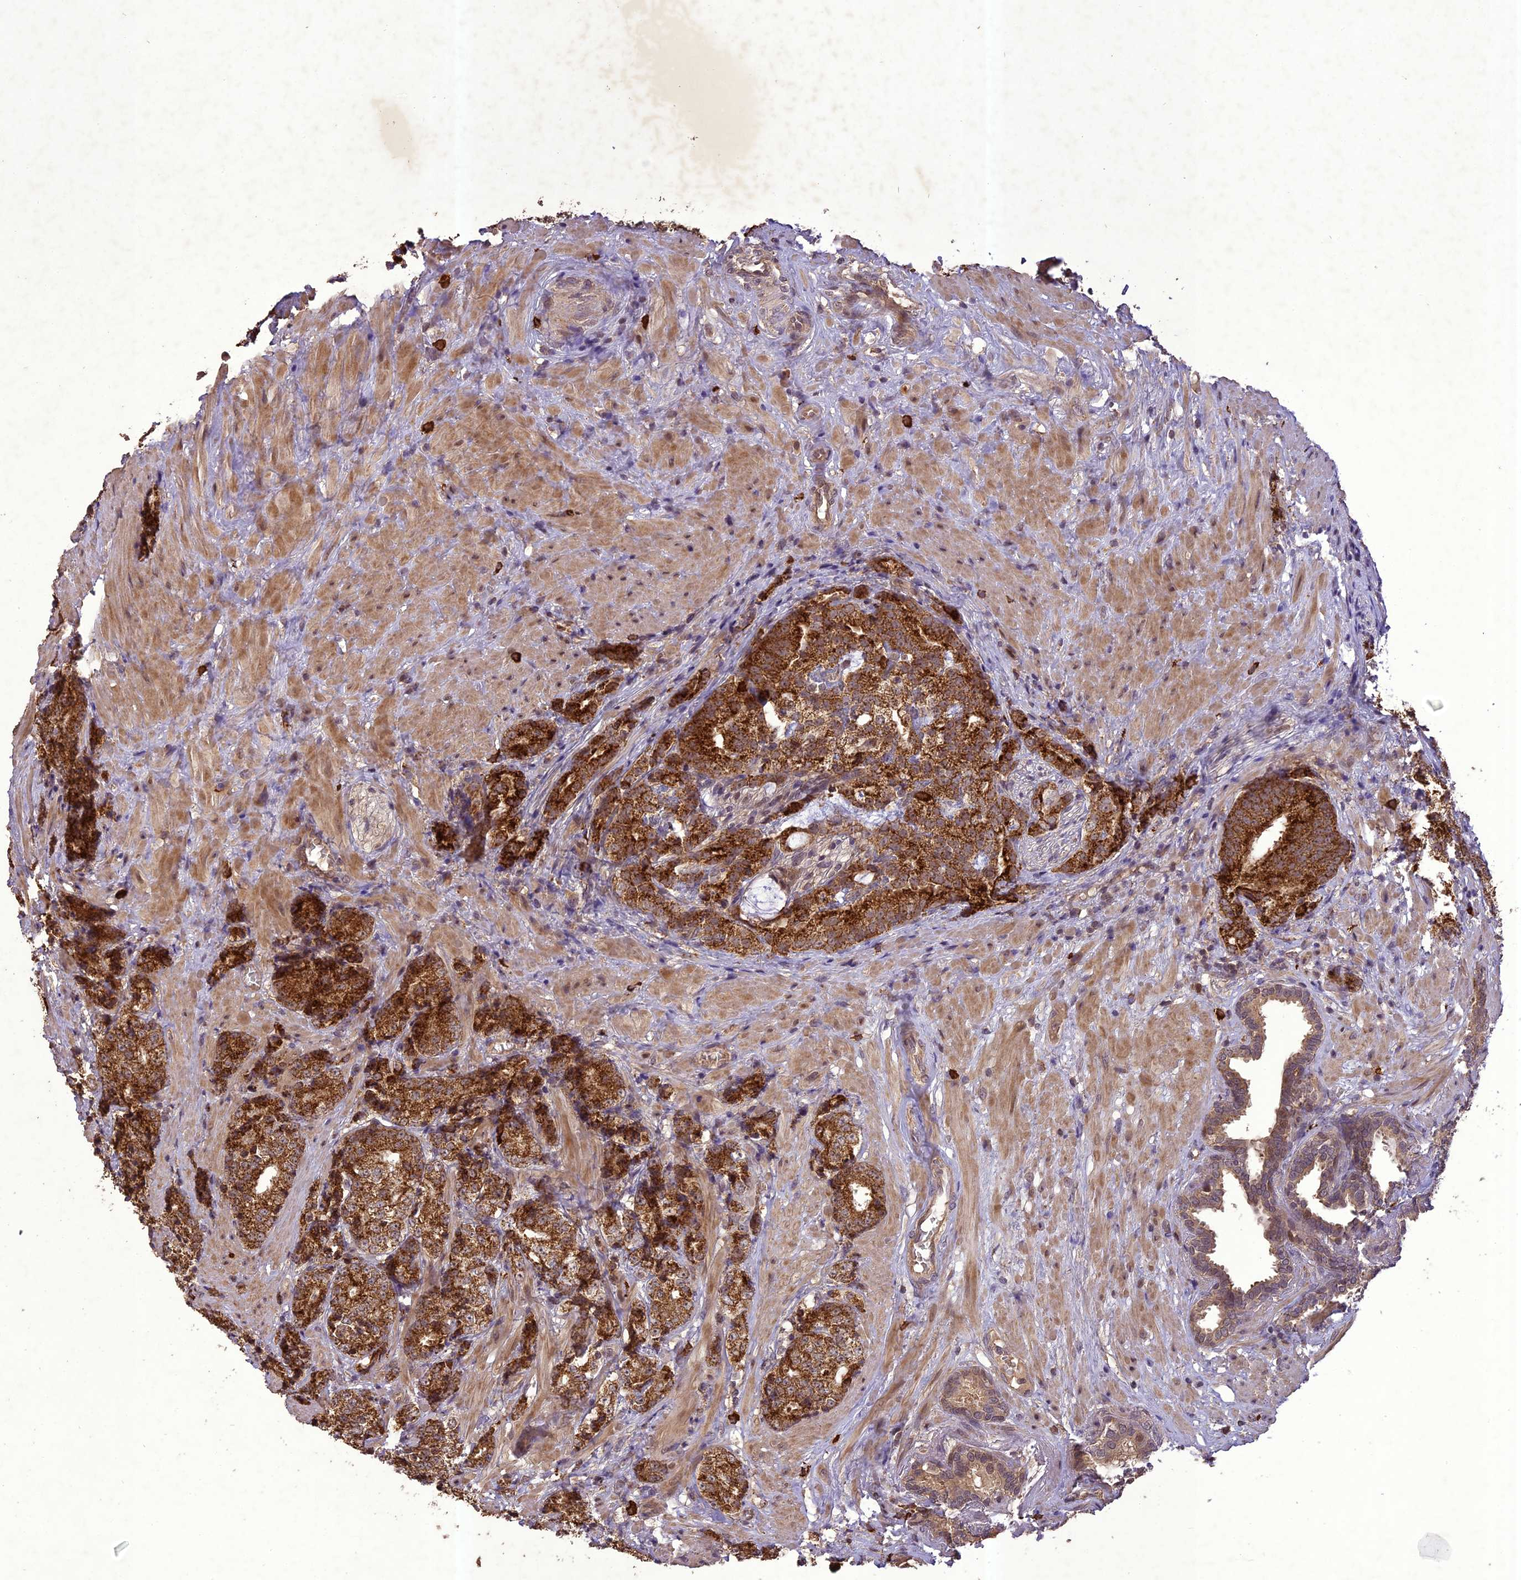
{"staining": {"intensity": "strong", "quantity": "25%-75%", "location": "cytoplasmic/membranous"}, "tissue": "prostate cancer", "cell_type": "Tumor cells", "image_type": "cancer", "snomed": [{"axis": "morphology", "description": "Adenocarcinoma, High grade"}, {"axis": "topography", "description": "Prostate"}], "caption": "This histopathology image reveals immunohistochemistry (IHC) staining of prostate cancer (adenocarcinoma (high-grade)), with high strong cytoplasmic/membranous positivity in approximately 25%-75% of tumor cells.", "gene": "TIGD7", "patient": {"sex": "male", "age": 69}}